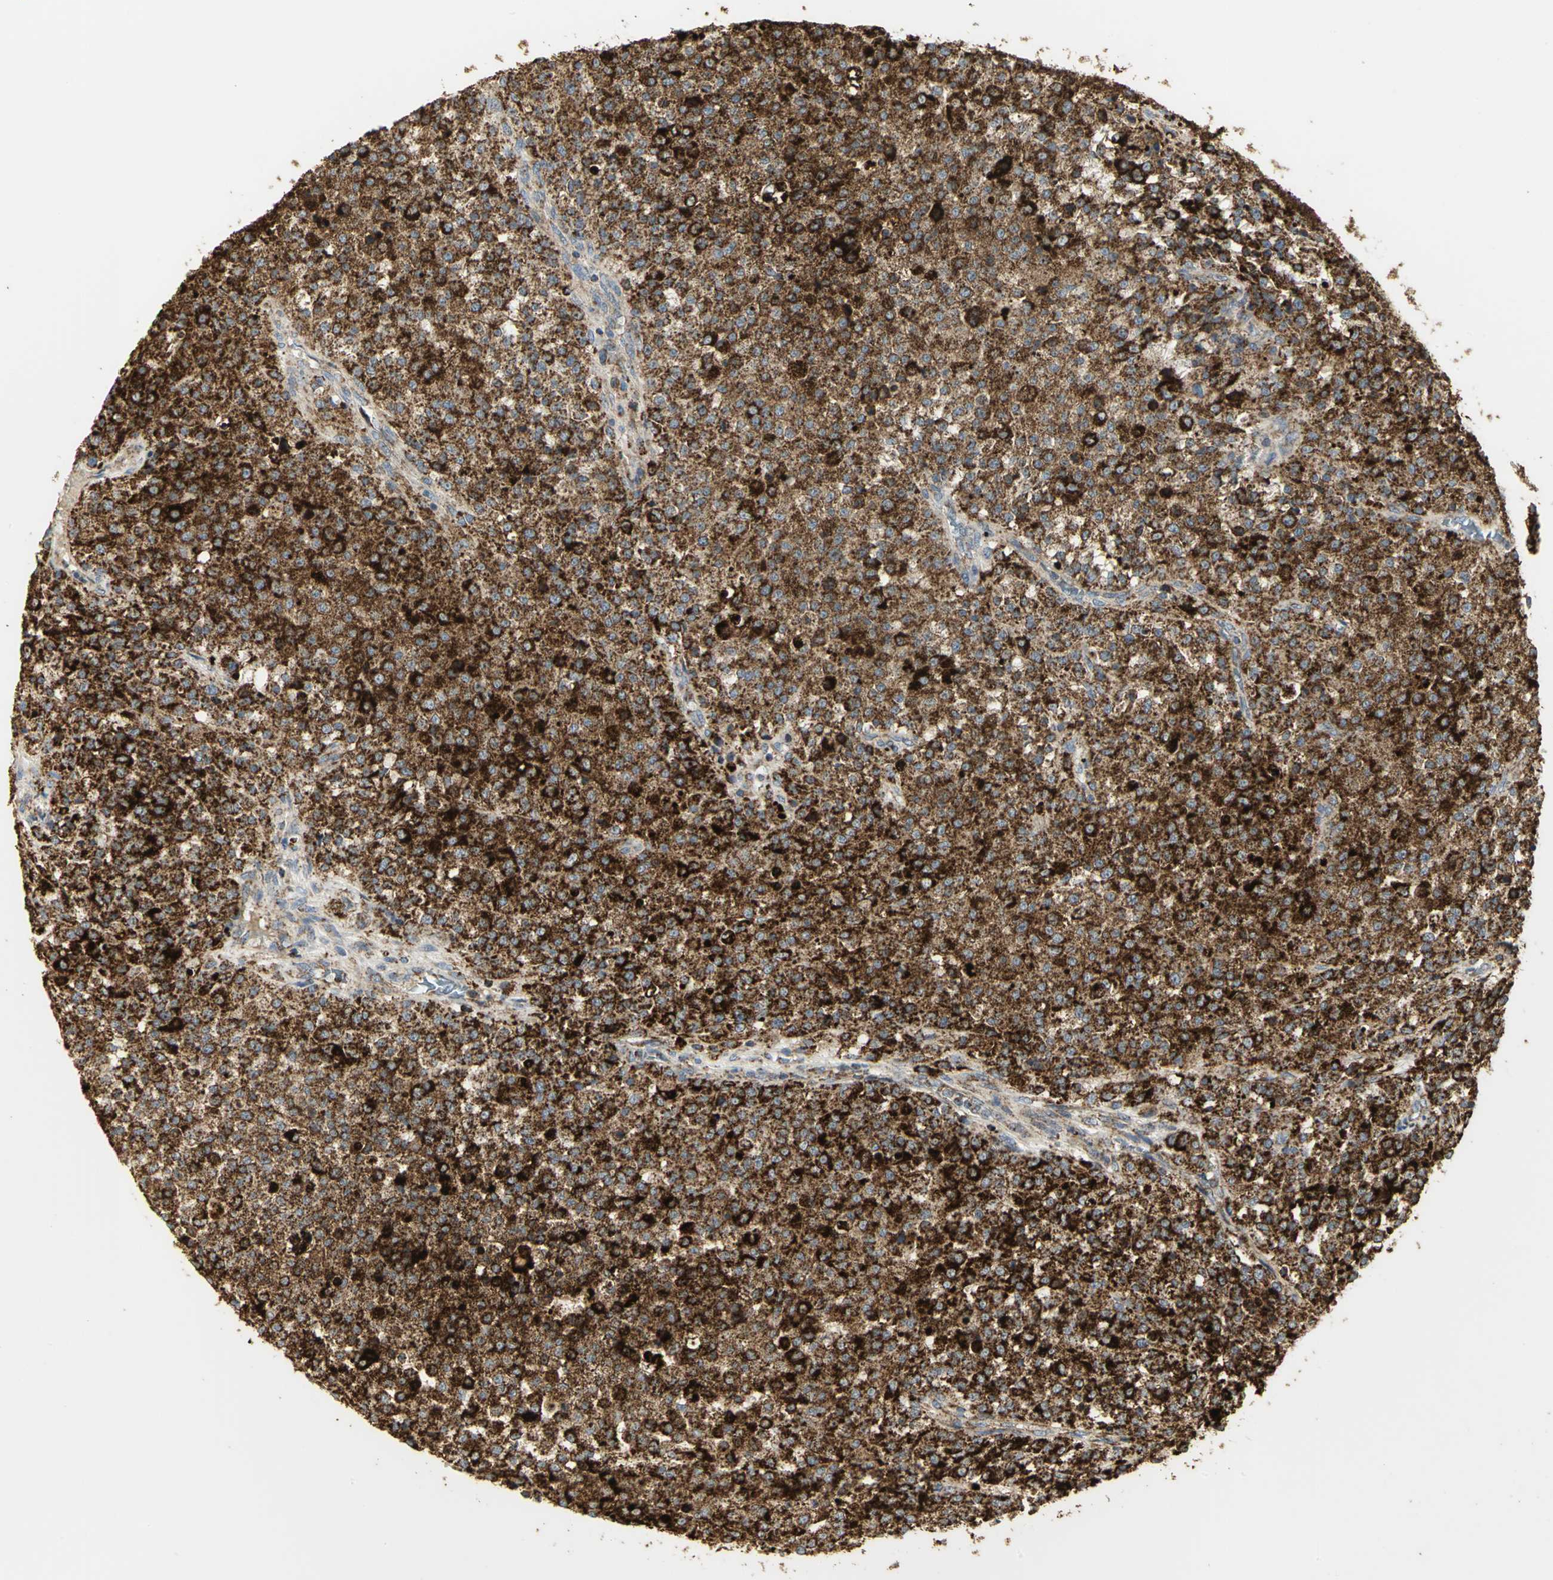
{"staining": {"intensity": "strong", "quantity": ">75%", "location": "cytoplasmic/membranous"}, "tissue": "testis cancer", "cell_type": "Tumor cells", "image_type": "cancer", "snomed": [{"axis": "morphology", "description": "Seminoma, NOS"}, {"axis": "topography", "description": "Testis"}], "caption": "IHC (DAB (3,3'-diaminobenzidine)) staining of human seminoma (testis) displays strong cytoplasmic/membranous protein staining in about >75% of tumor cells.", "gene": "VDAC1", "patient": {"sex": "male", "age": 59}}